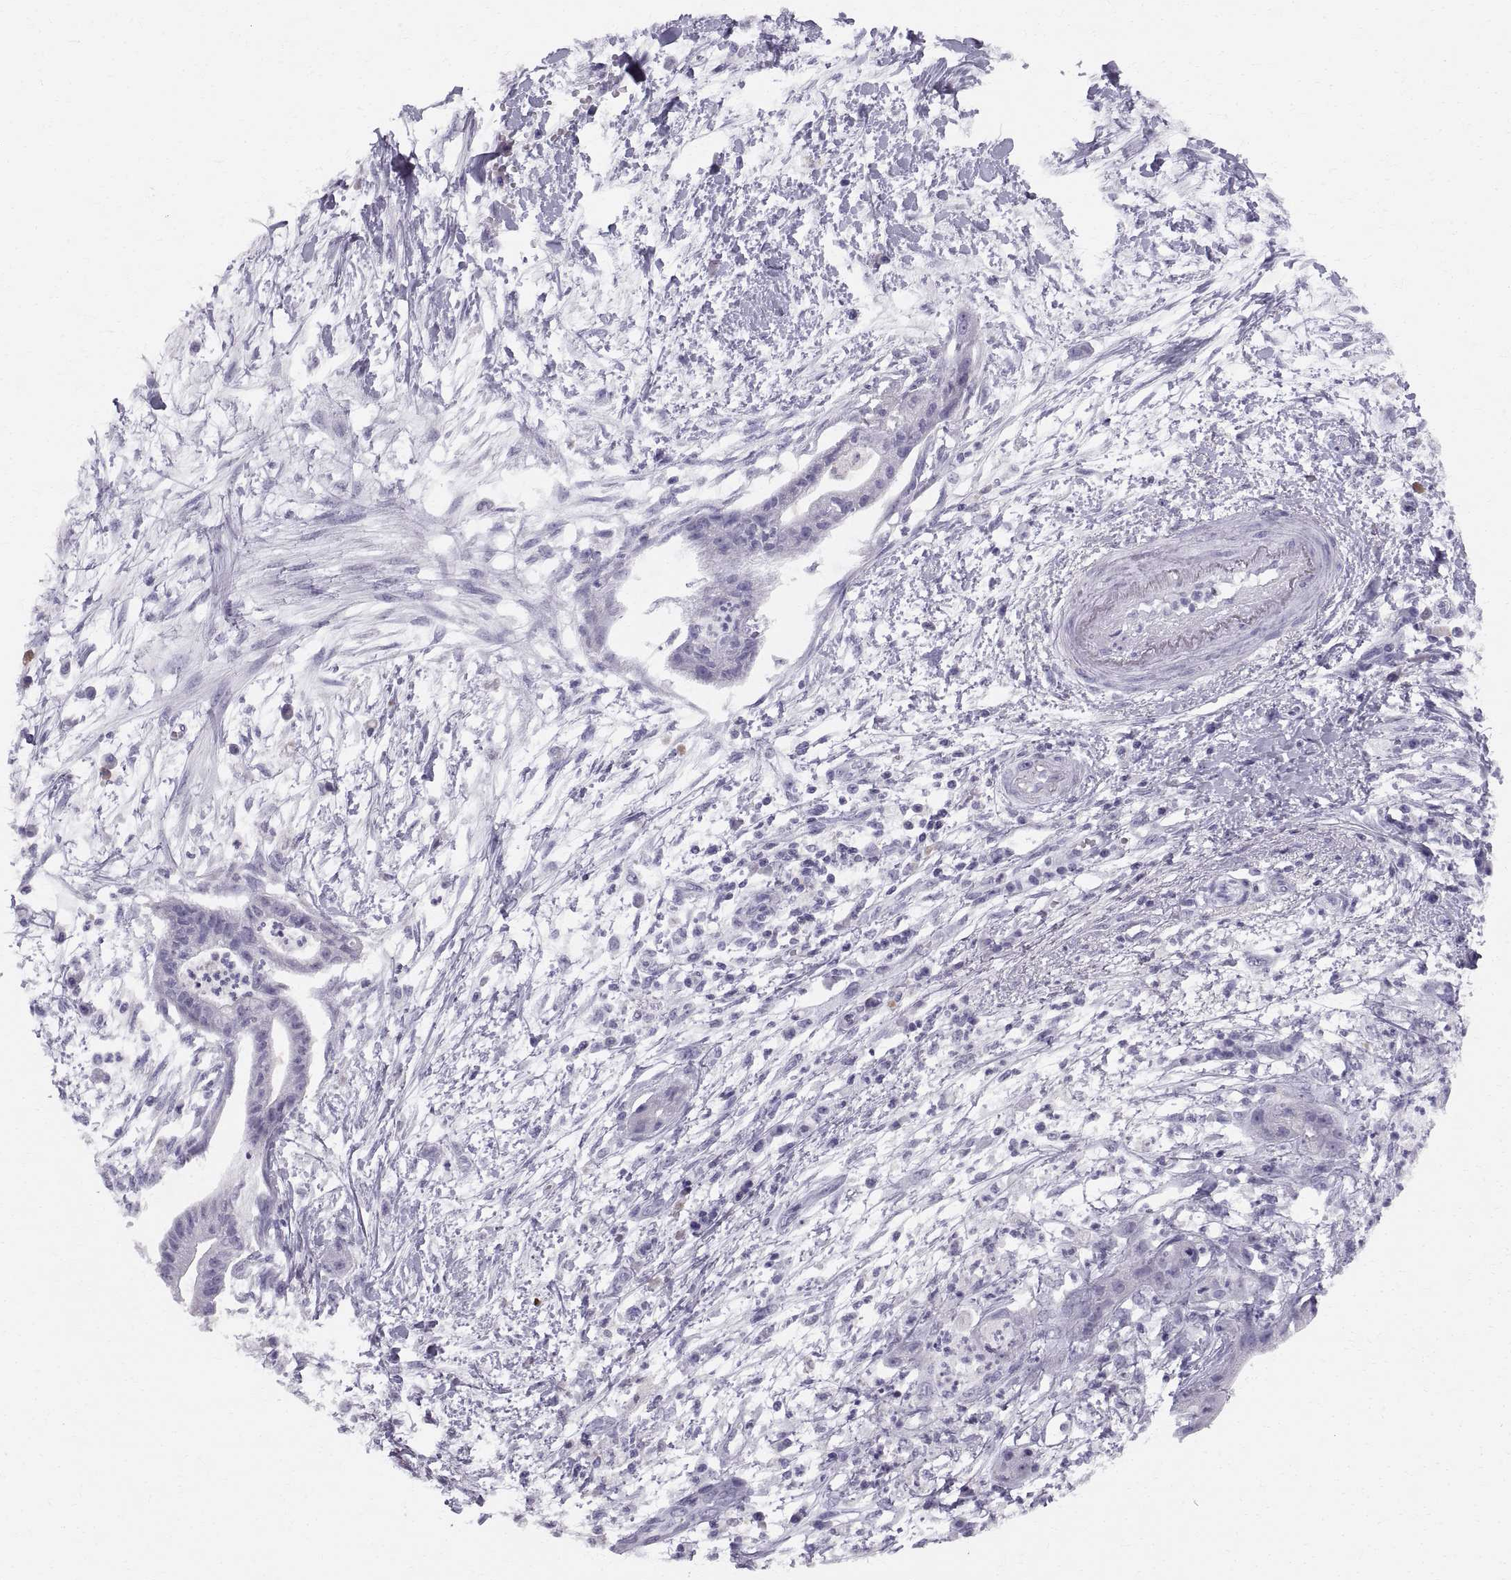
{"staining": {"intensity": "negative", "quantity": "none", "location": "none"}, "tissue": "pancreatic cancer", "cell_type": "Tumor cells", "image_type": "cancer", "snomed": [{"axis": "morphology", "description": "Normal tissue, NOS"}, {"axis": "morphology", "description": "Adenocarcinoma, NOS"}, {"axis": "topography", "description": "Lymph node"}, {"axis": "topography", "description": "Pancreas"}], "caption": "Immunohistochemistry of adenocarcinoma (pancreatic) demonstrates no positivity in tumor cells. Brightfield microscopy of immunohistochemistry (IHC) stained with DAB (brown) and hematoxylin (blue), captured at high magnification.", "gene": "SLC22A6", "patient": {"sex": "female", "age": 58}}